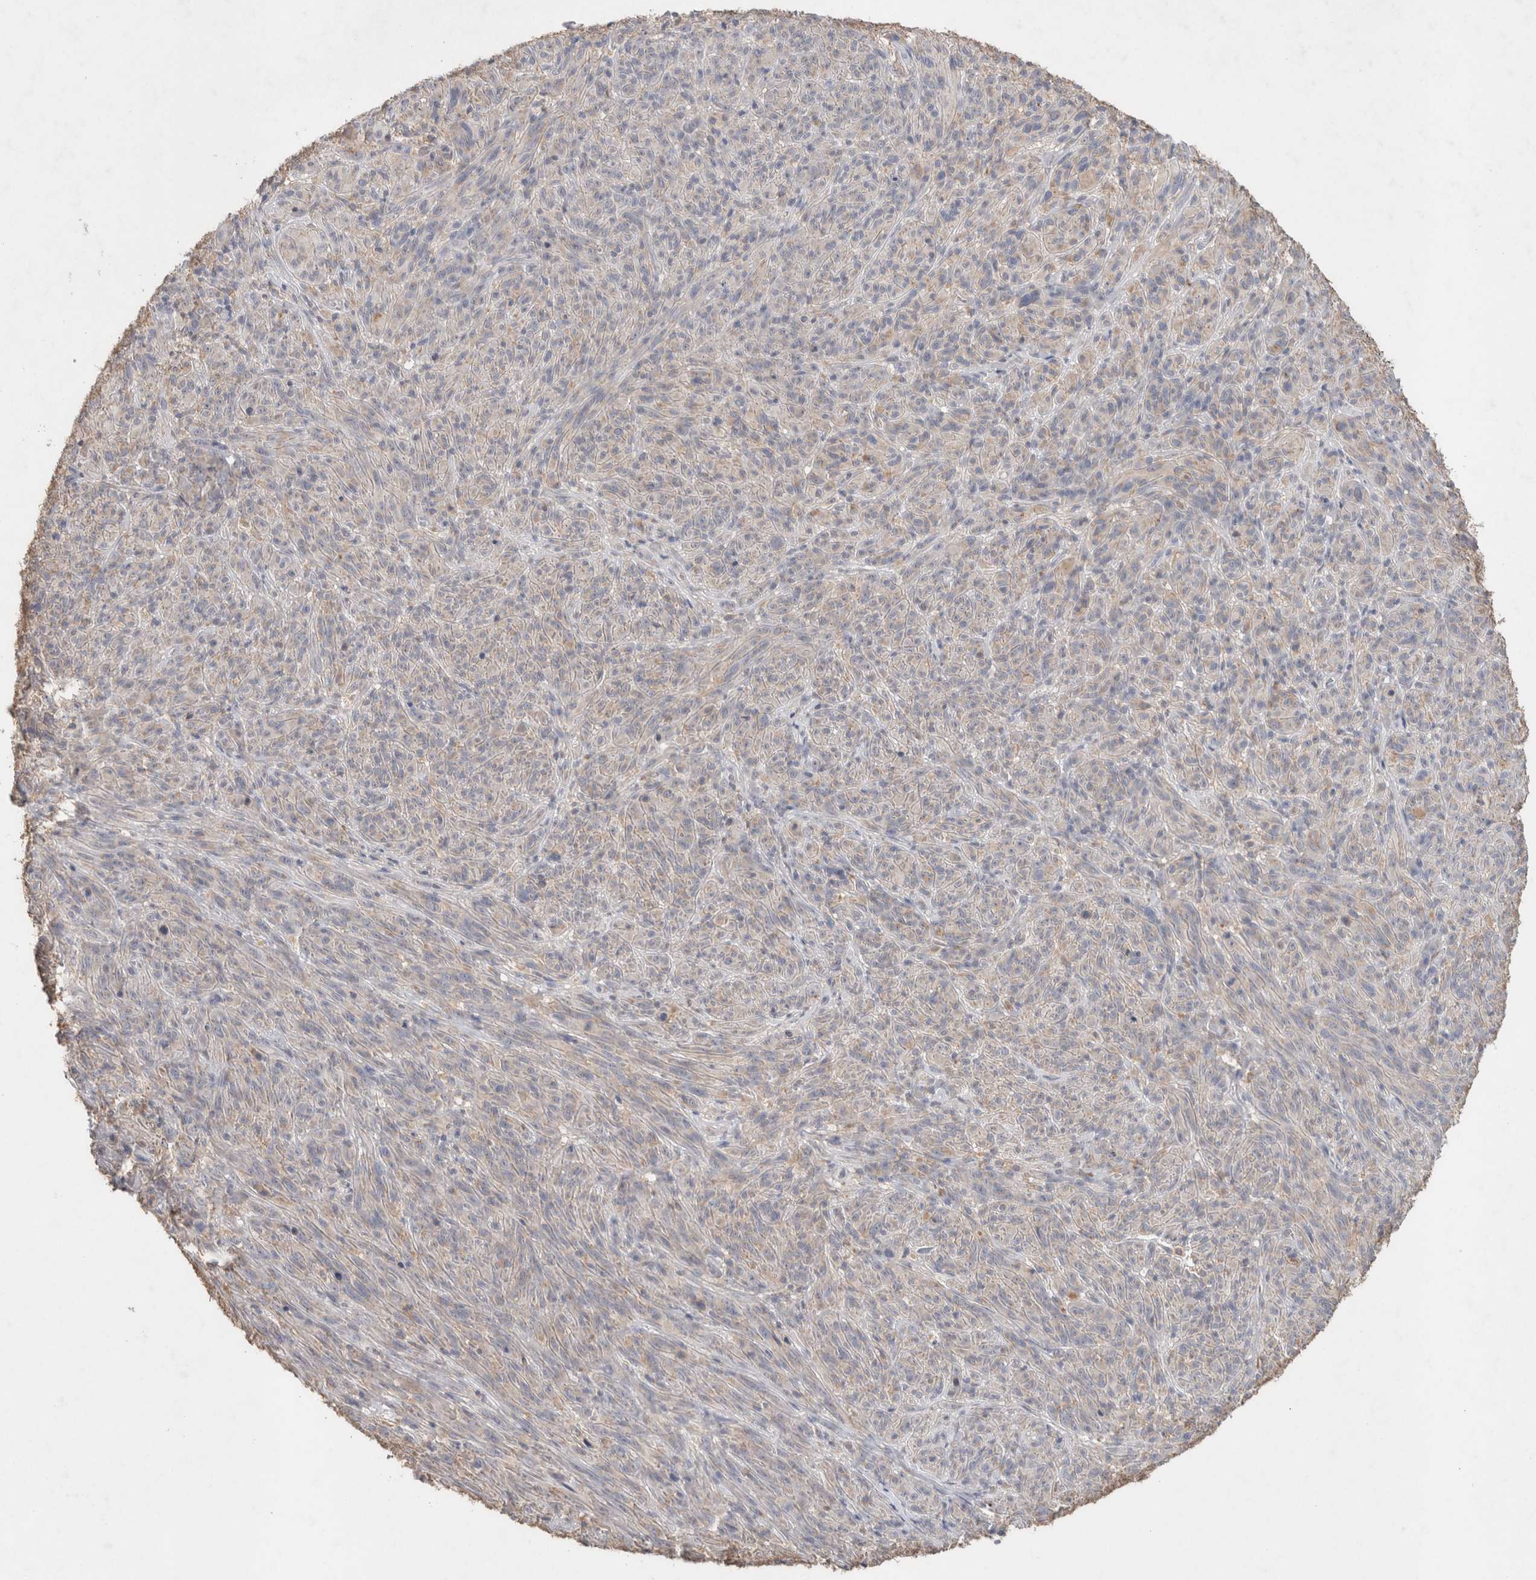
{"staining": {"intensity": "weak", "quantity": "<25%", "location": "cytoplasmic/membranous"}, "tissue": "melanoma", "cell_type": "Tumor cells", "image_type": "cancer", "snomed": [{"axis": "morphology", "description": "Malignant melanoma, NOS"}, {"axis": "topography", "description": "Skin of head"}], "caption": "Immunohistochemical staining of melanoma exhibits no significant positivity in tumor cells. The staining was performed using DAB to visualize the protein expression in brown, while the nuclei were stained in blue with hematoxylin (Magnification: 20x).", "gene": "RAB14", "patient": {"sex": "male", "age": 96}}